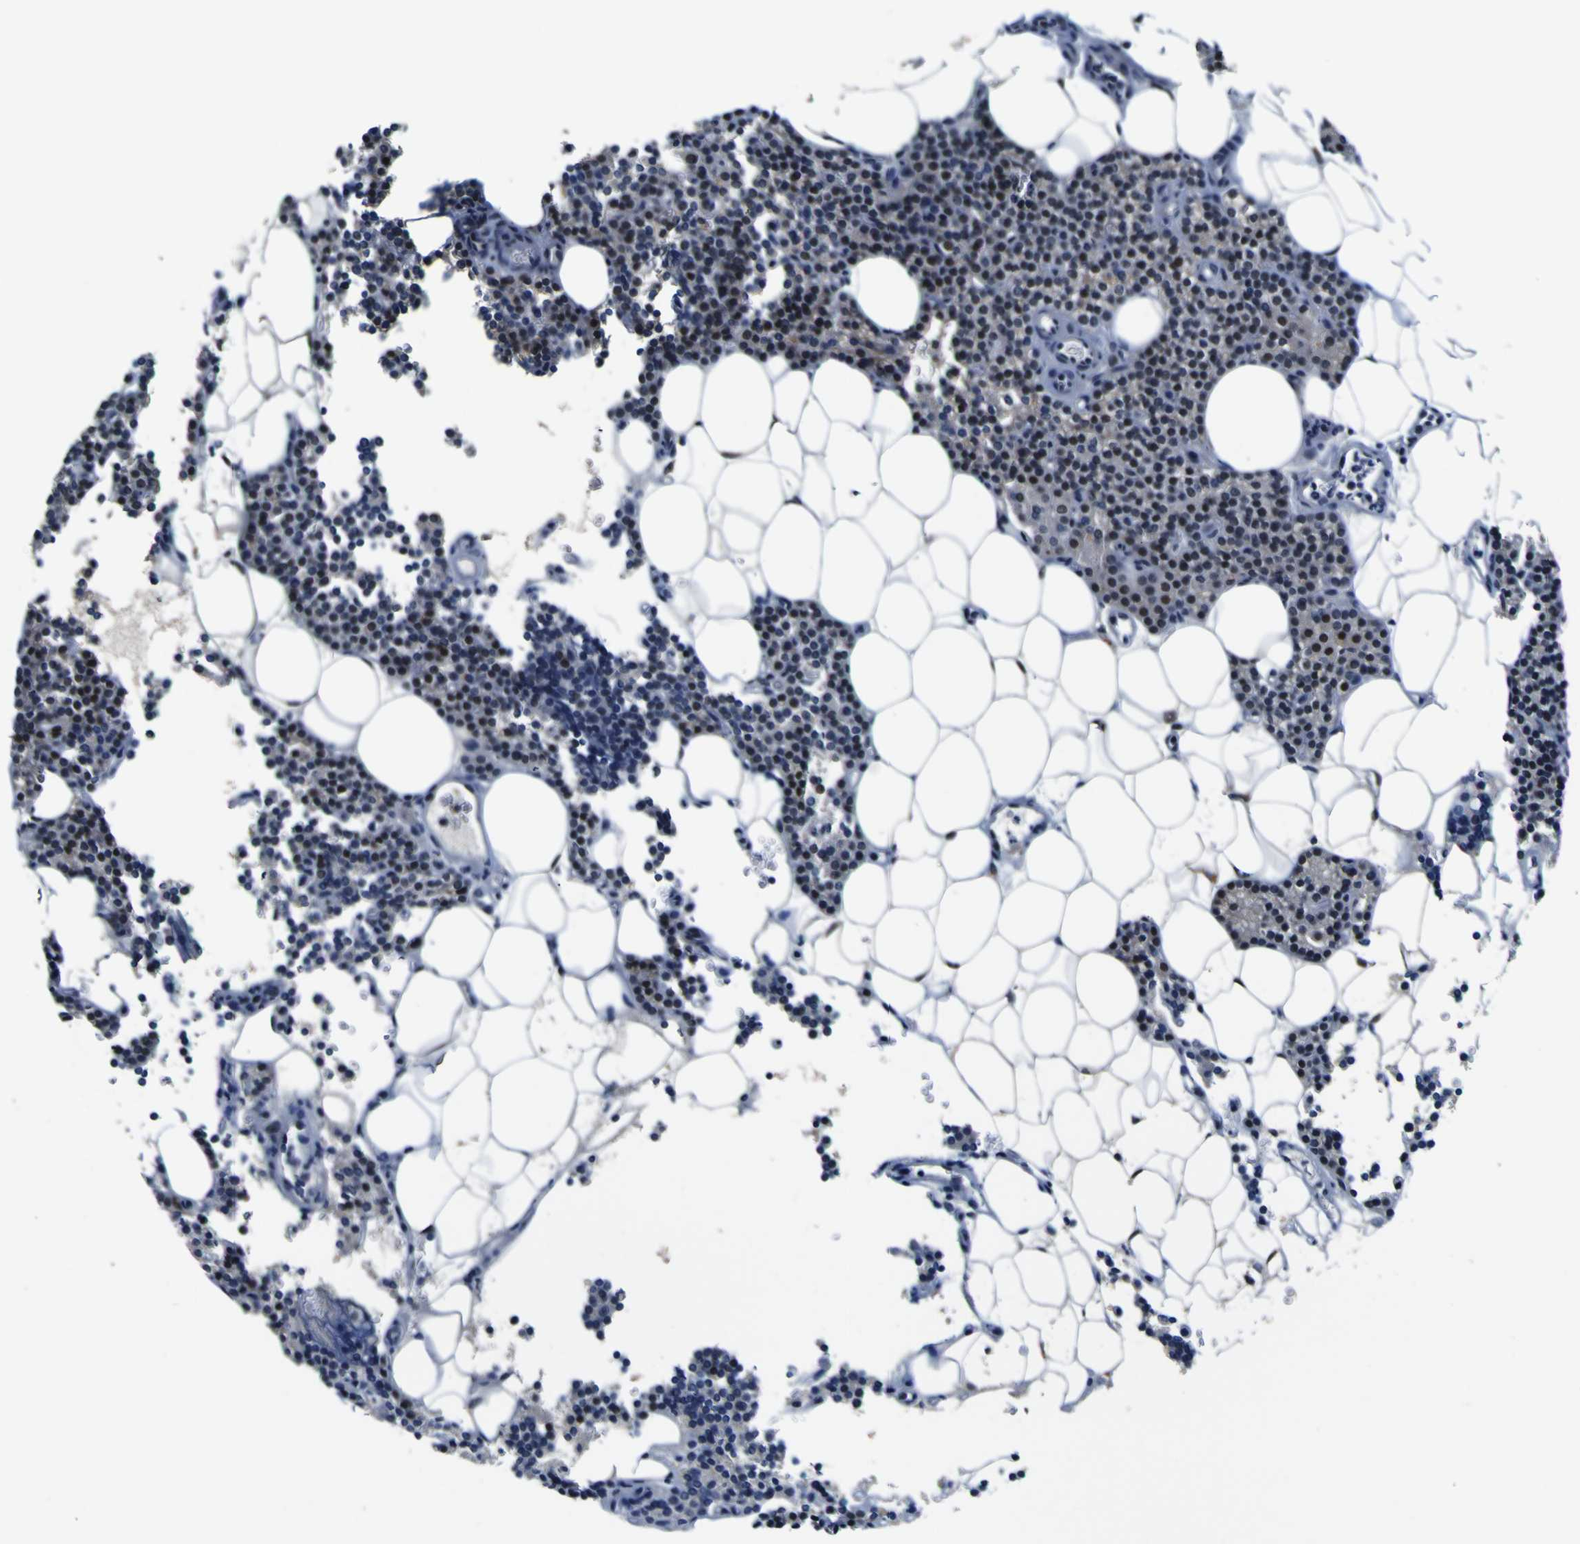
{"staining": {"intensity": "moderate", "quantity": ">75%", "location": "nuclear"}, "tissue": "parathyroid gland", "cell_type": "Glandular cells", "image_type": "normal", "snomed": [{"axis": "morphology", "description": "Normal tissue, NOS"}, {"axis": "morphology", "description": "Adenoma, NOS"}, {"axis": "topography", "description": "Parathyroid gland"}], "caption": "A photomicrograph showing moderate nuclear staining in approximately >75% of glandular cells in unremarkable parathyroid gland, as visualized by brown immunohistochemical staining.", "gene": "CUL4B", "patient": {"sex": "female", "age": 51}}